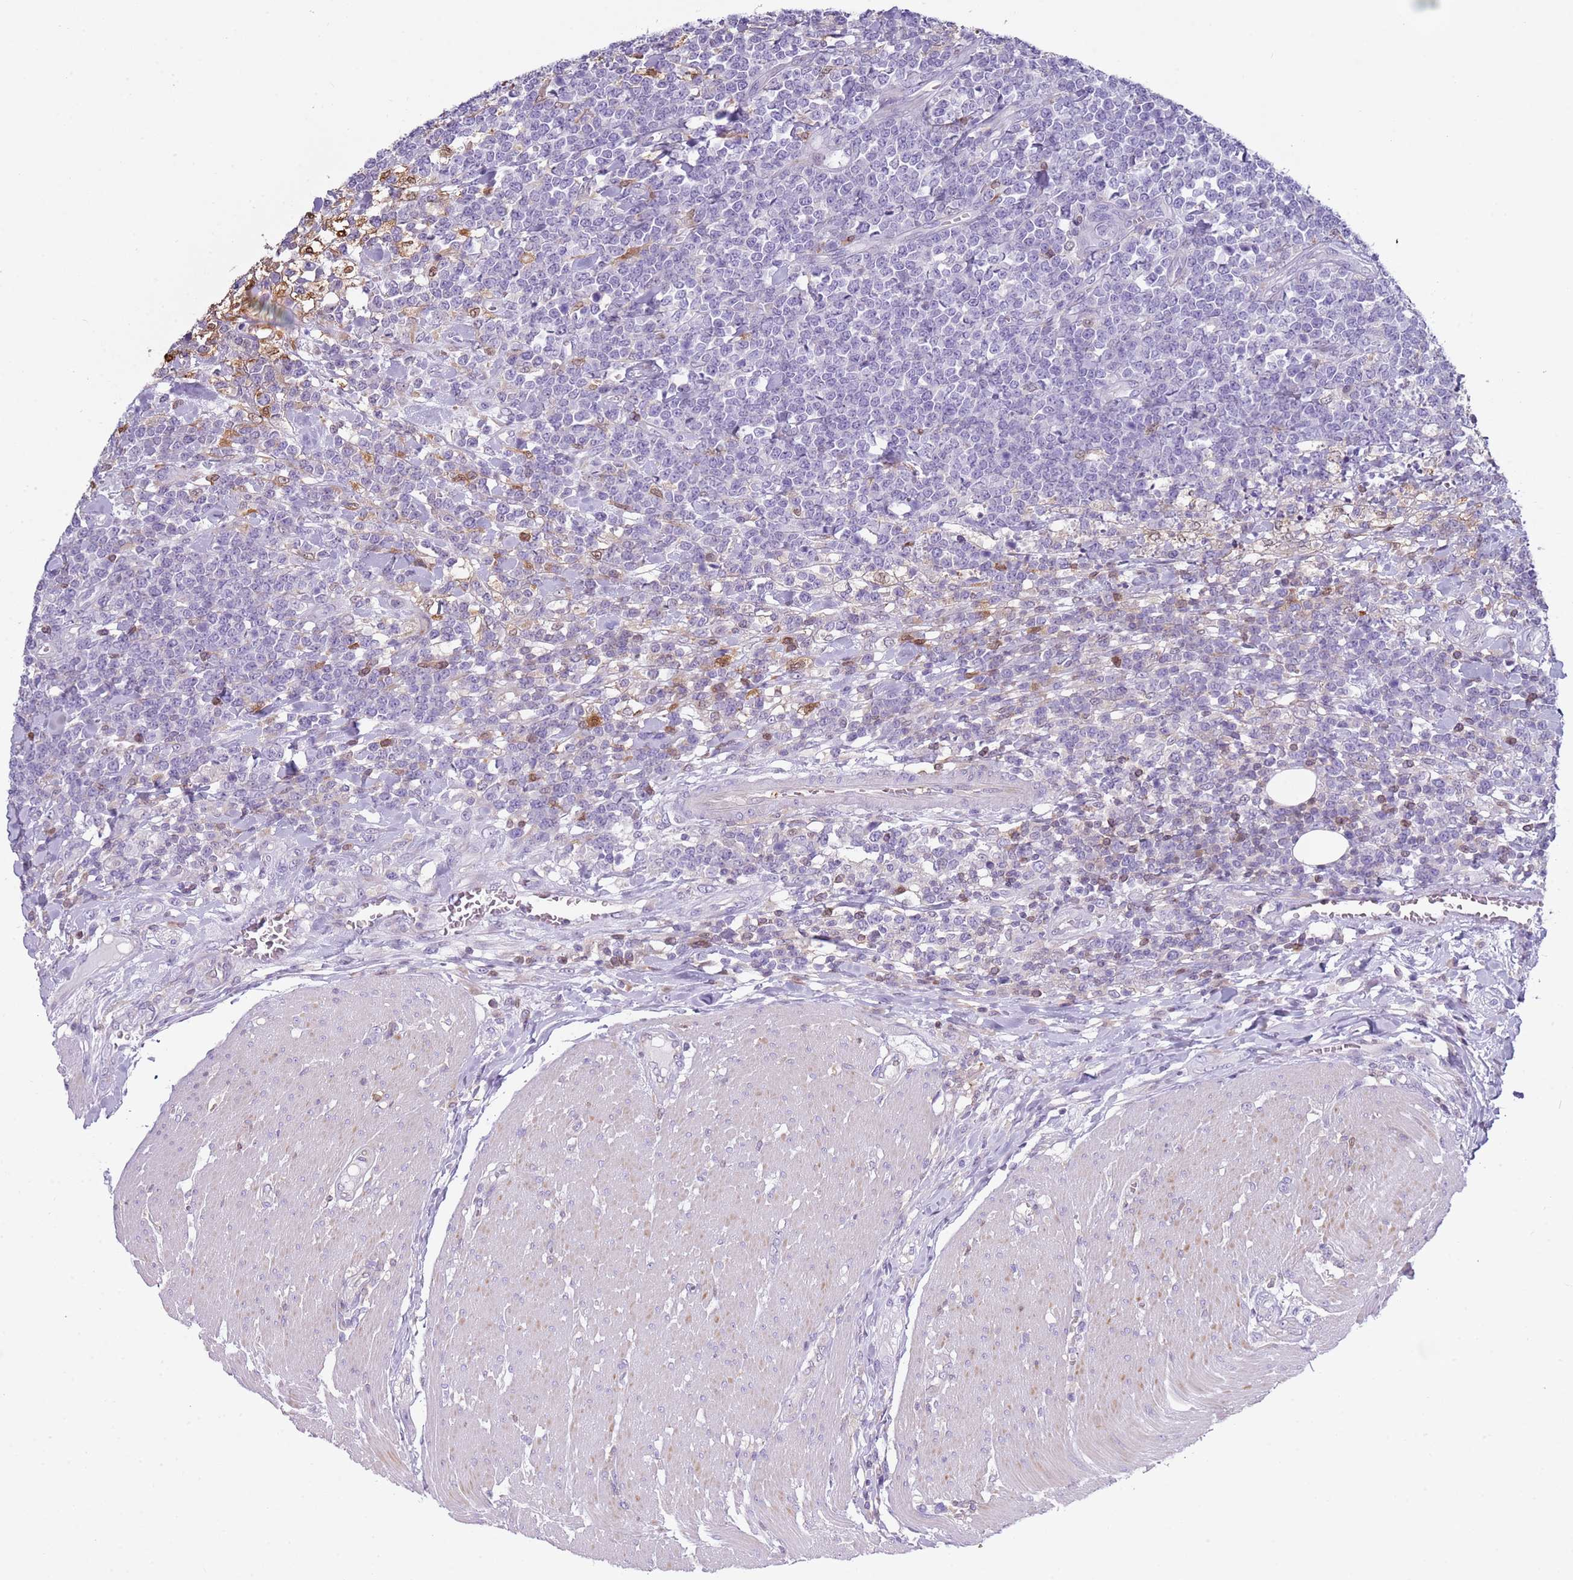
{"staining": {"intensity": "negative", "quantity": "none", "location": "none"}, "tissue": "lymphoma", "cell_type": "Tumor cells", "image_type": "cancer", "snomed": [{"axis": "morphology", "description": "Malignant lymphoma, non-Hodgkin's type, High grade"}, {"axis": "topography", "description": "Small intestine"}], "caption": "Tumor cells are negative for protein expression in human lymphoma.", "gene": "NBPF6", "patient": {"sex": "male", "age": 8}}